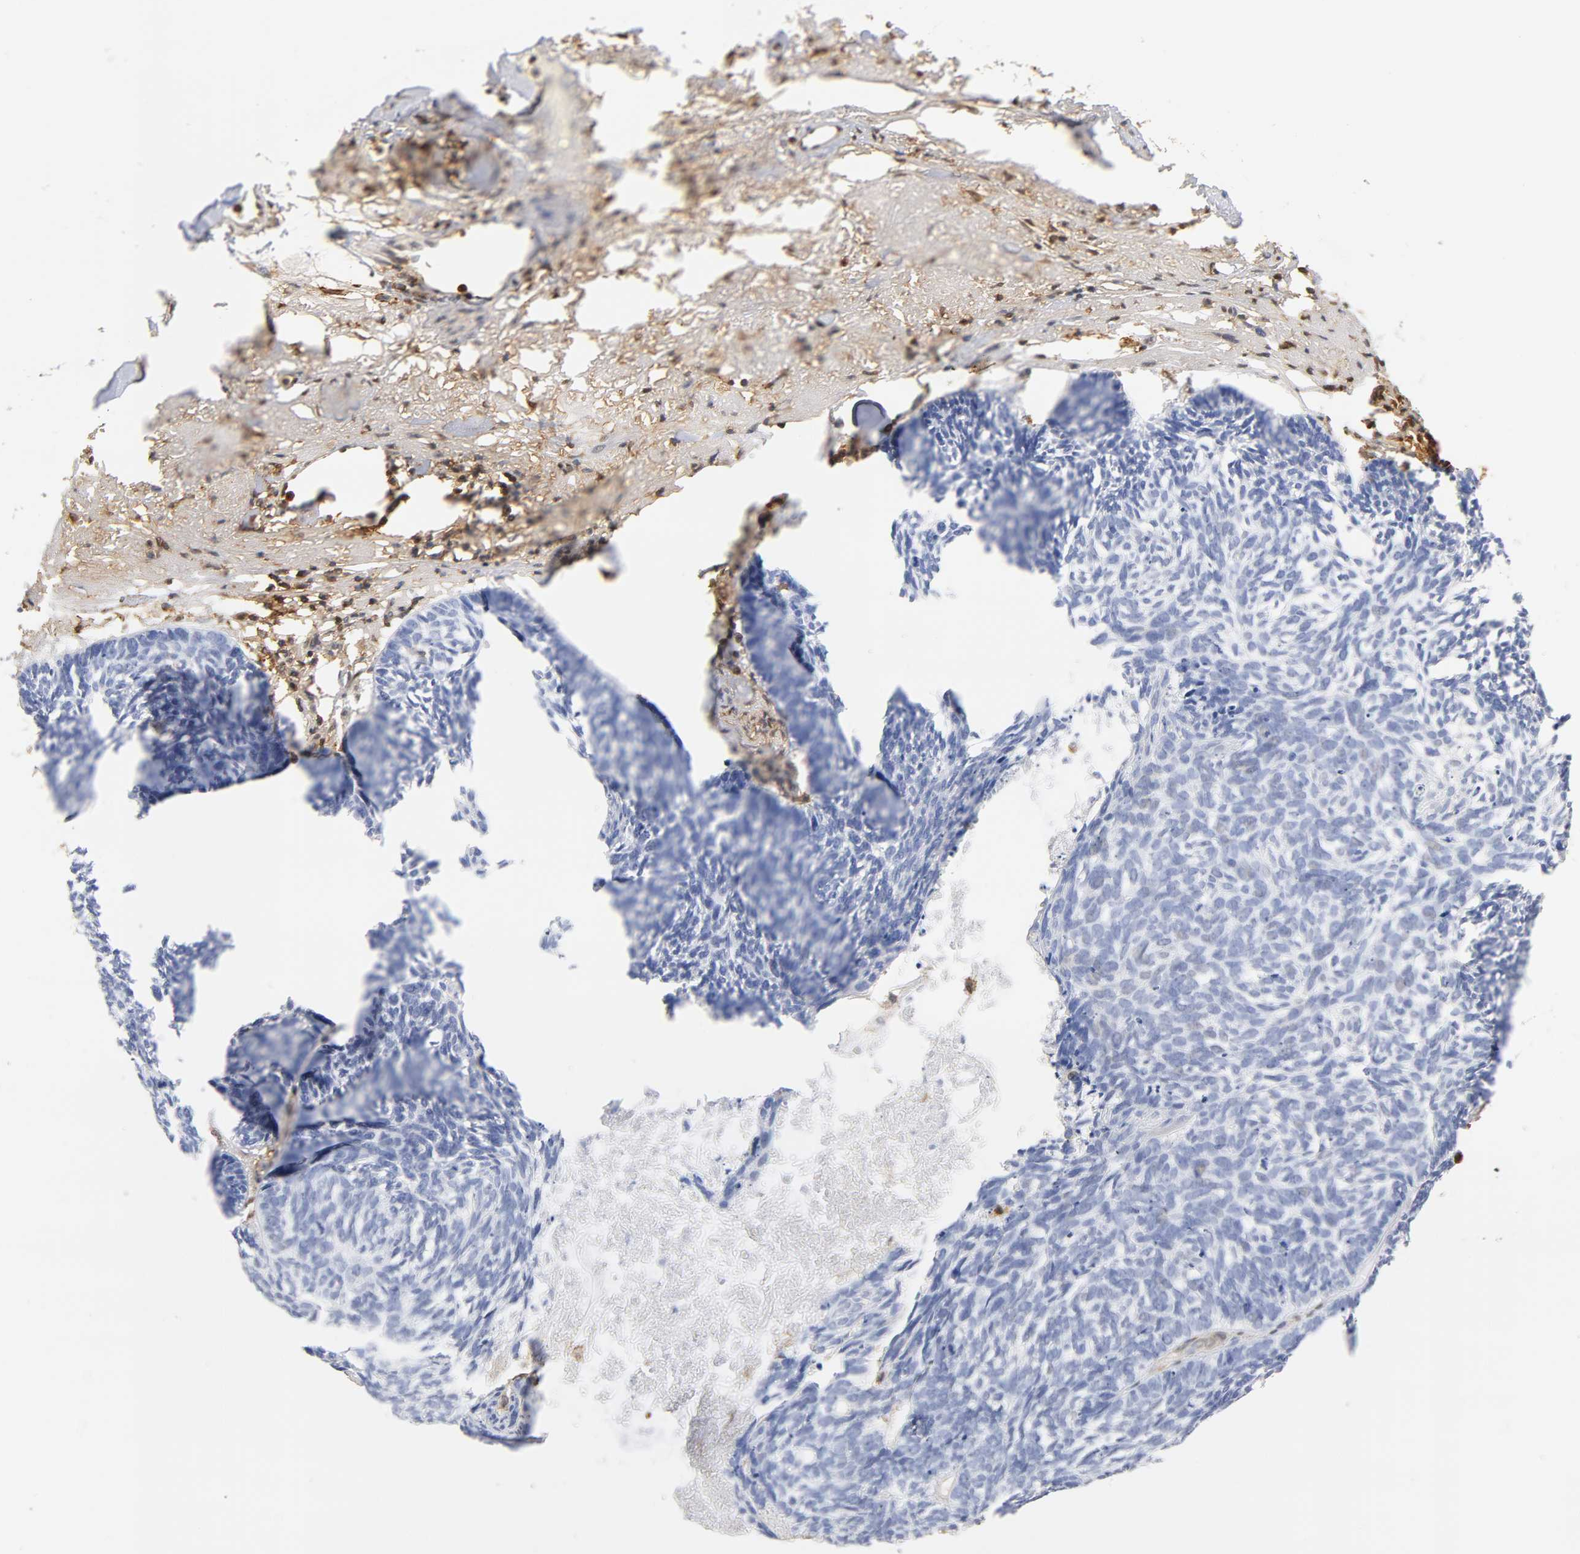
{"staining": {"intensity": "negative", "quantity": "none", "location": "none"}, "tissue": "skin cancer", "cell_type": "Tumor cells", "image_type": "cancer", "snomed": [{"axis": "morphology", "description": "Basal cell carcinoma"}, {"axis": "topography", "description": "Skin"}], "caption": "Immunohistochemical staining of human skin basal cell carcinoma exhibits no significant staining in tumor cells.", "gene": "ANXA11", "patient": {"sex": "female", "age": 87}}